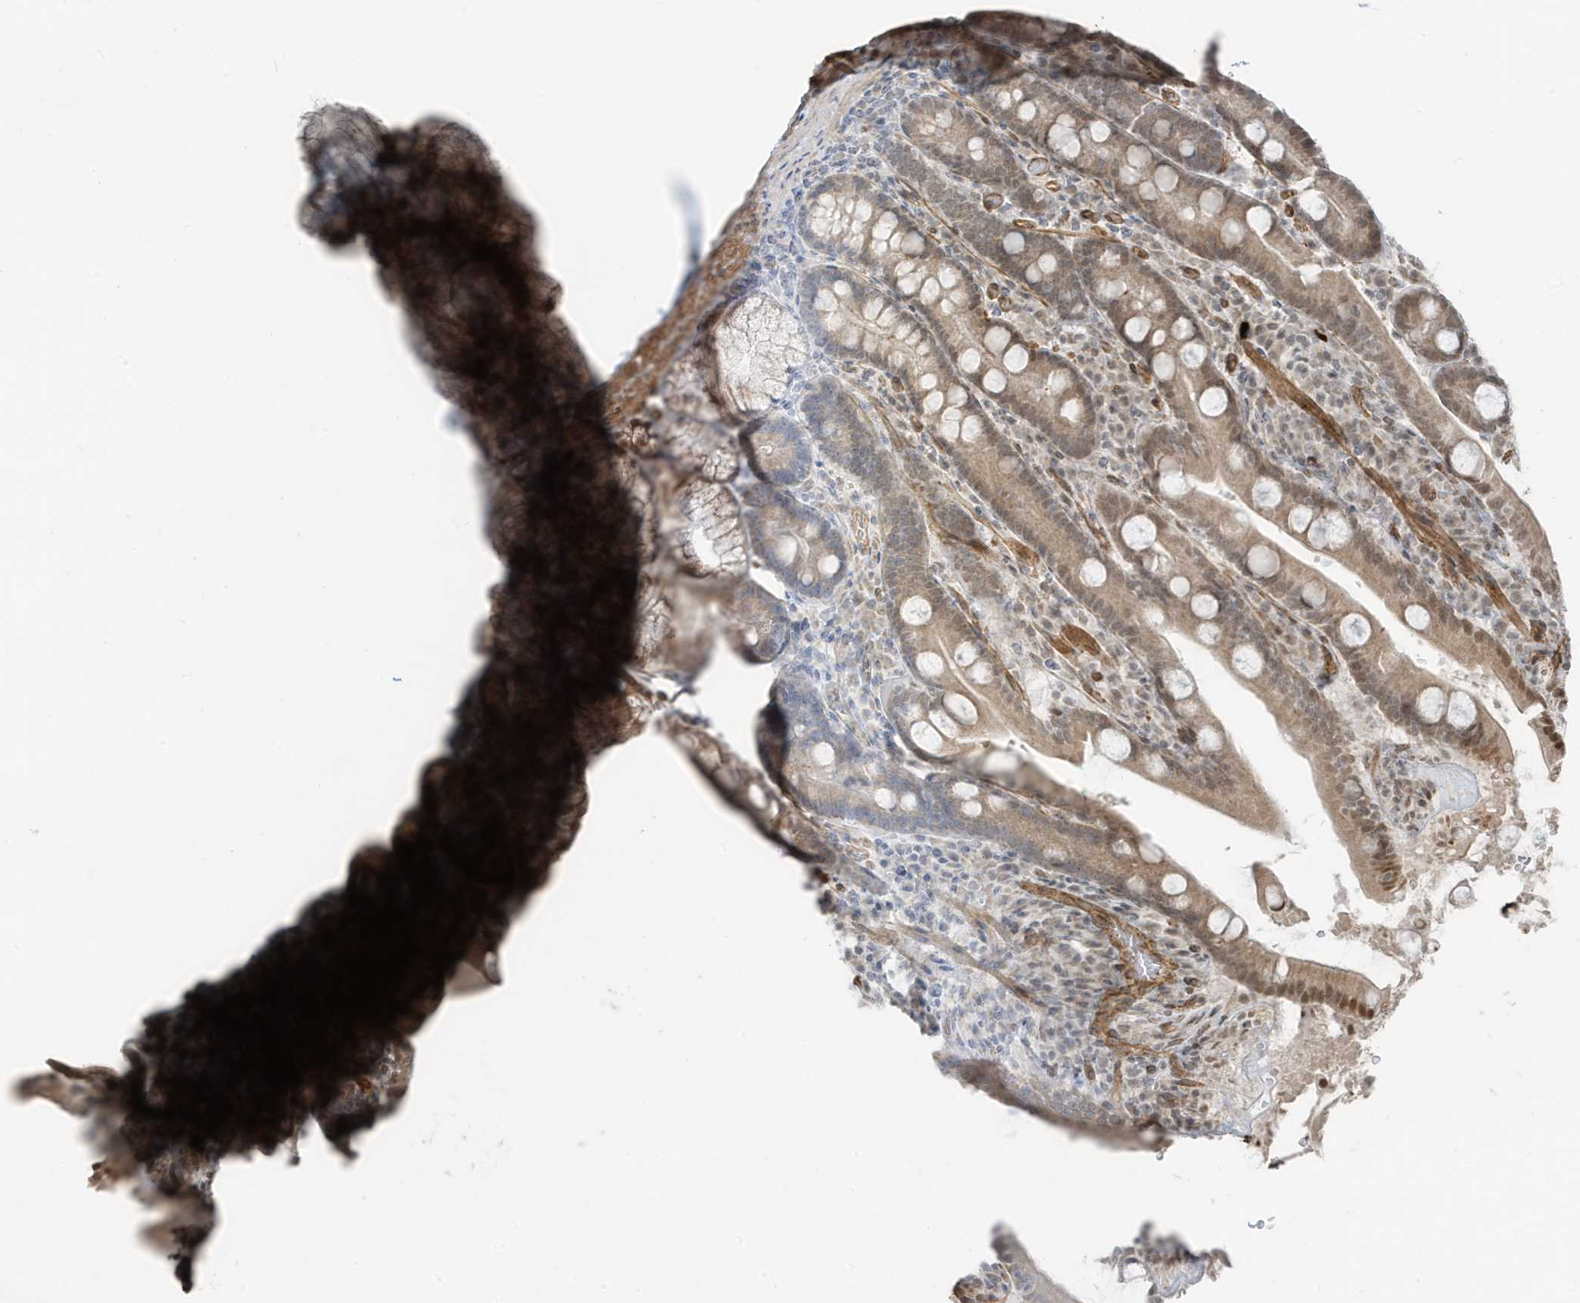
{"staining": {"intensity": "weak", "quantity": "25%-75%", "location": "cytoplasmic/membranous"}, "tissue": "duodenum", "cell_type": "Glandular cells", "image_type": "normal", "snomed": [{"axis": "morphology", "description": "Normal tissue, NOS"}, {"axis": "topography", "description": "Duodenum"}], "caption": "The histopathology image displays immunohistochemical staining of unremarkable duodenum. There is weak cytoplasmic/membranous expression is appreciated in about 25%-75% of glandular cells.", "gene": "CHCHD4", "patient": {"sex": "male", "age": 35}}